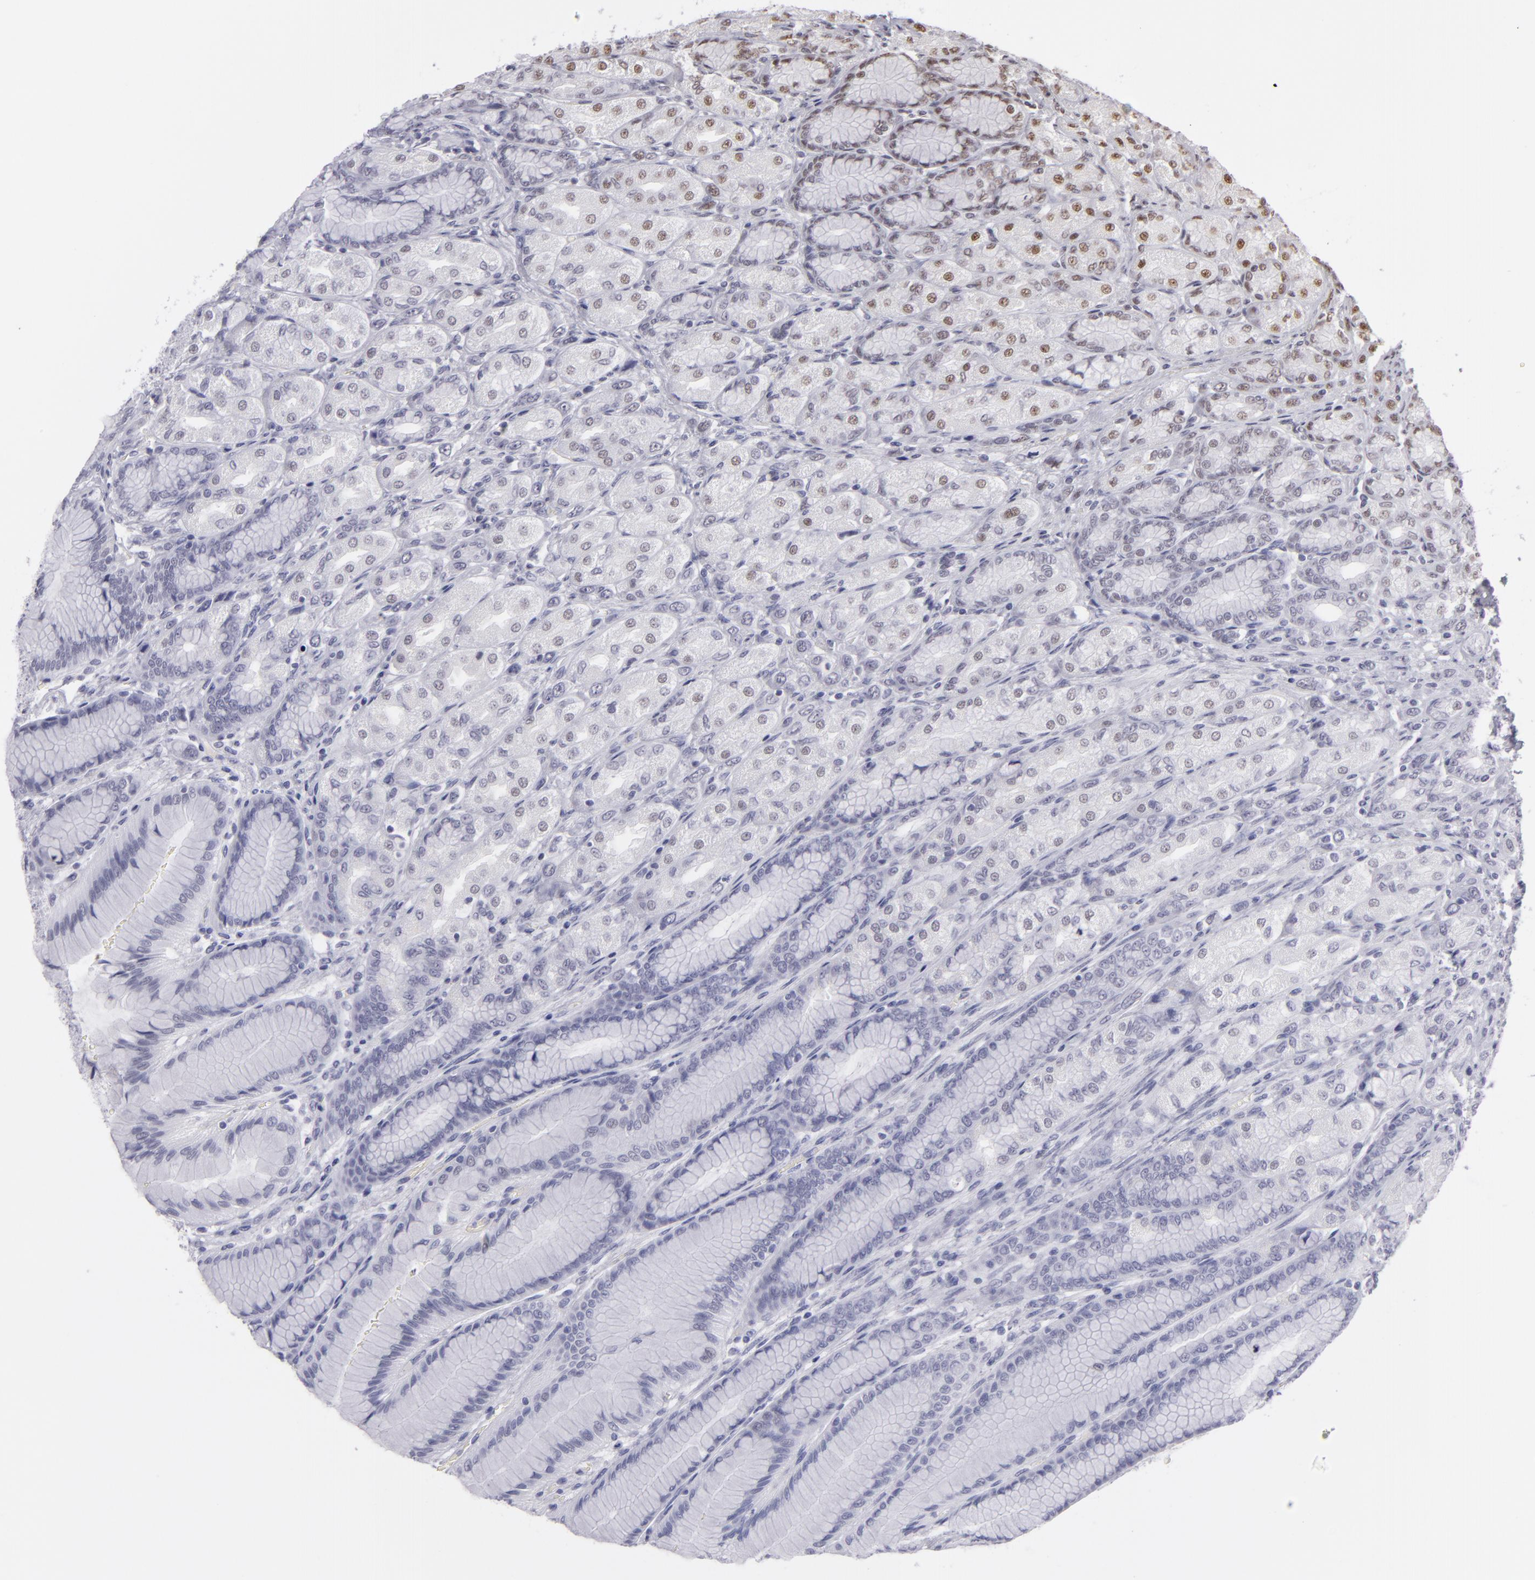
{"staining": {"intensity": "moderate", "quantity": "<25%", "location": "nuclear"}, "tissue": "stomach", "cell_type": "Glandular cells", "image_type": "normal", "snomed": [{"axis": "morphology", "description": "Normal tissue, NOS"}, {"axis": "morphology", "description": "Adenocarcinoma, NOS"}, {"axis": "topography", "description": "Stomach"}, {"axis": "topography", "description": "Stomach, lower"}], "caption": "IHC photomicrograph of benign stomach stained for a protein (brown), which displays low levels of moderate nuclear positivity in approximately <25% of glandular cells.", "gene": "INTS6", "patient": {"sex": "female", "age": 65}}